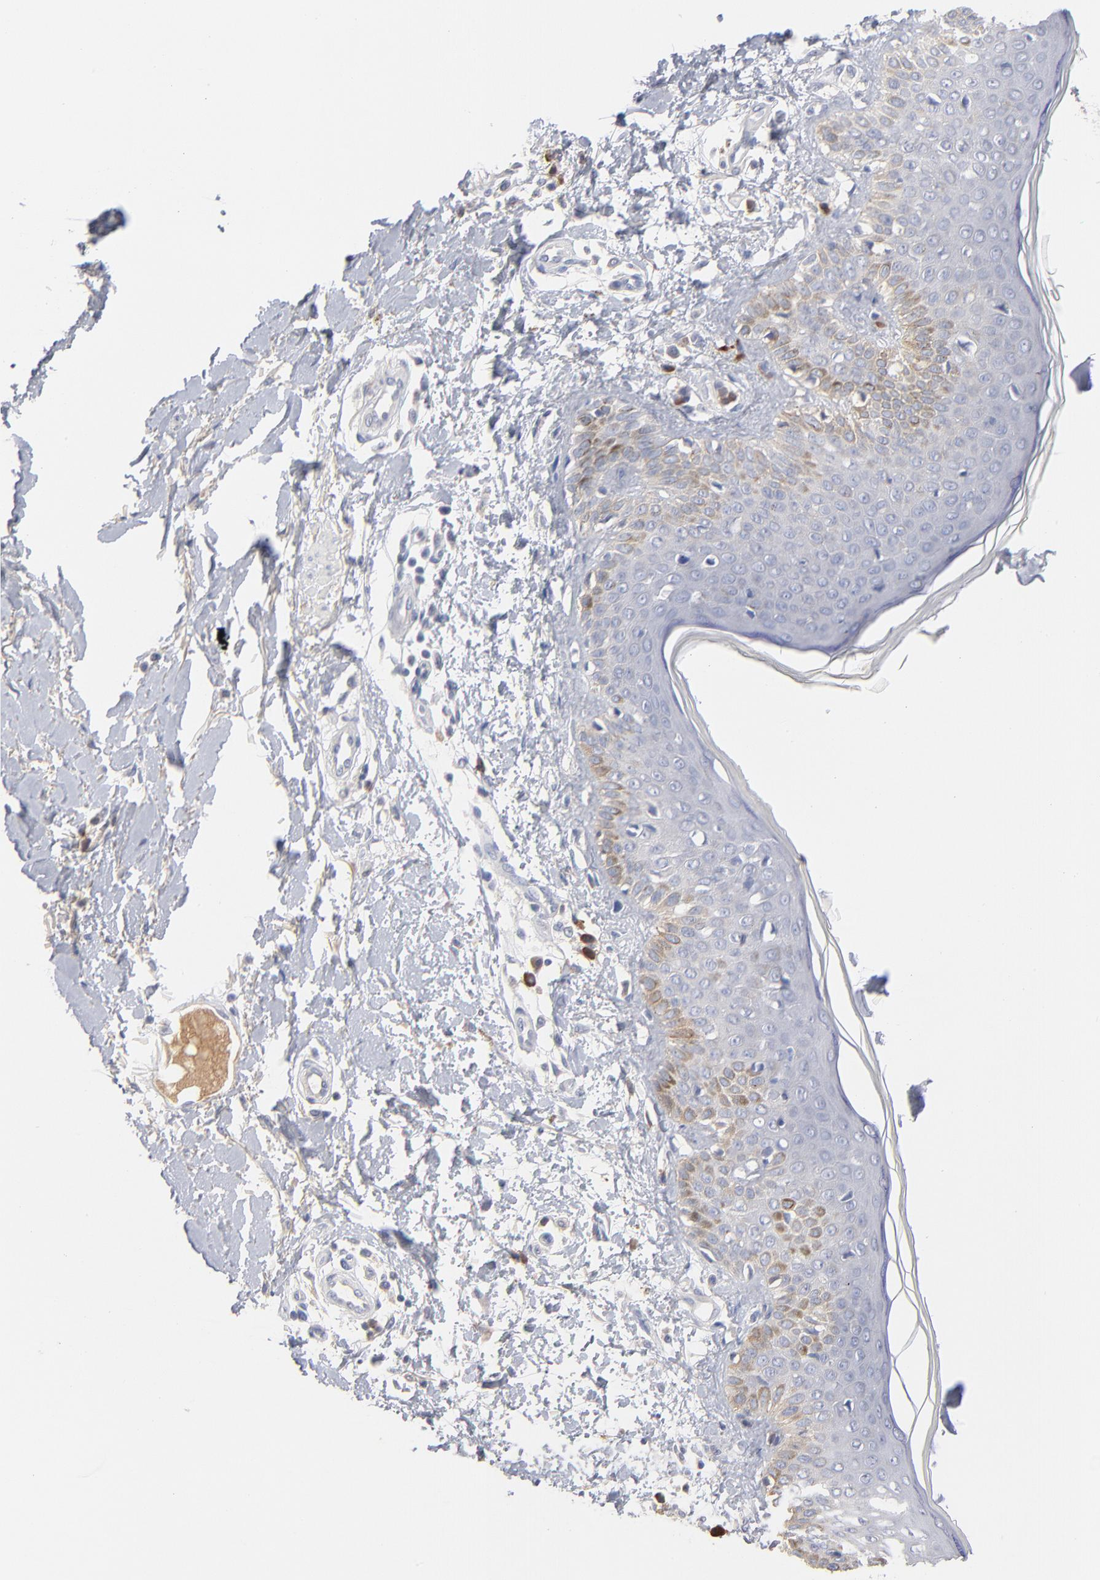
{"staining": {"intensity": "negative", "quantity": "none", "location": "none"}, "tissue": "skin cancer", "cell_type": "Tumor cells", "image_type": "cancer", "snomed": [{"axis": "morphology", "description": "Squamous cell carcinoma, NOS"}, {"axis": "topography", "description": "Skin"}], "caption": "Tumor cells show no significant positivity in skin squamous cell carcinoma.", "gene": "F12", "patient": {"sex": "female", "age": 59}}